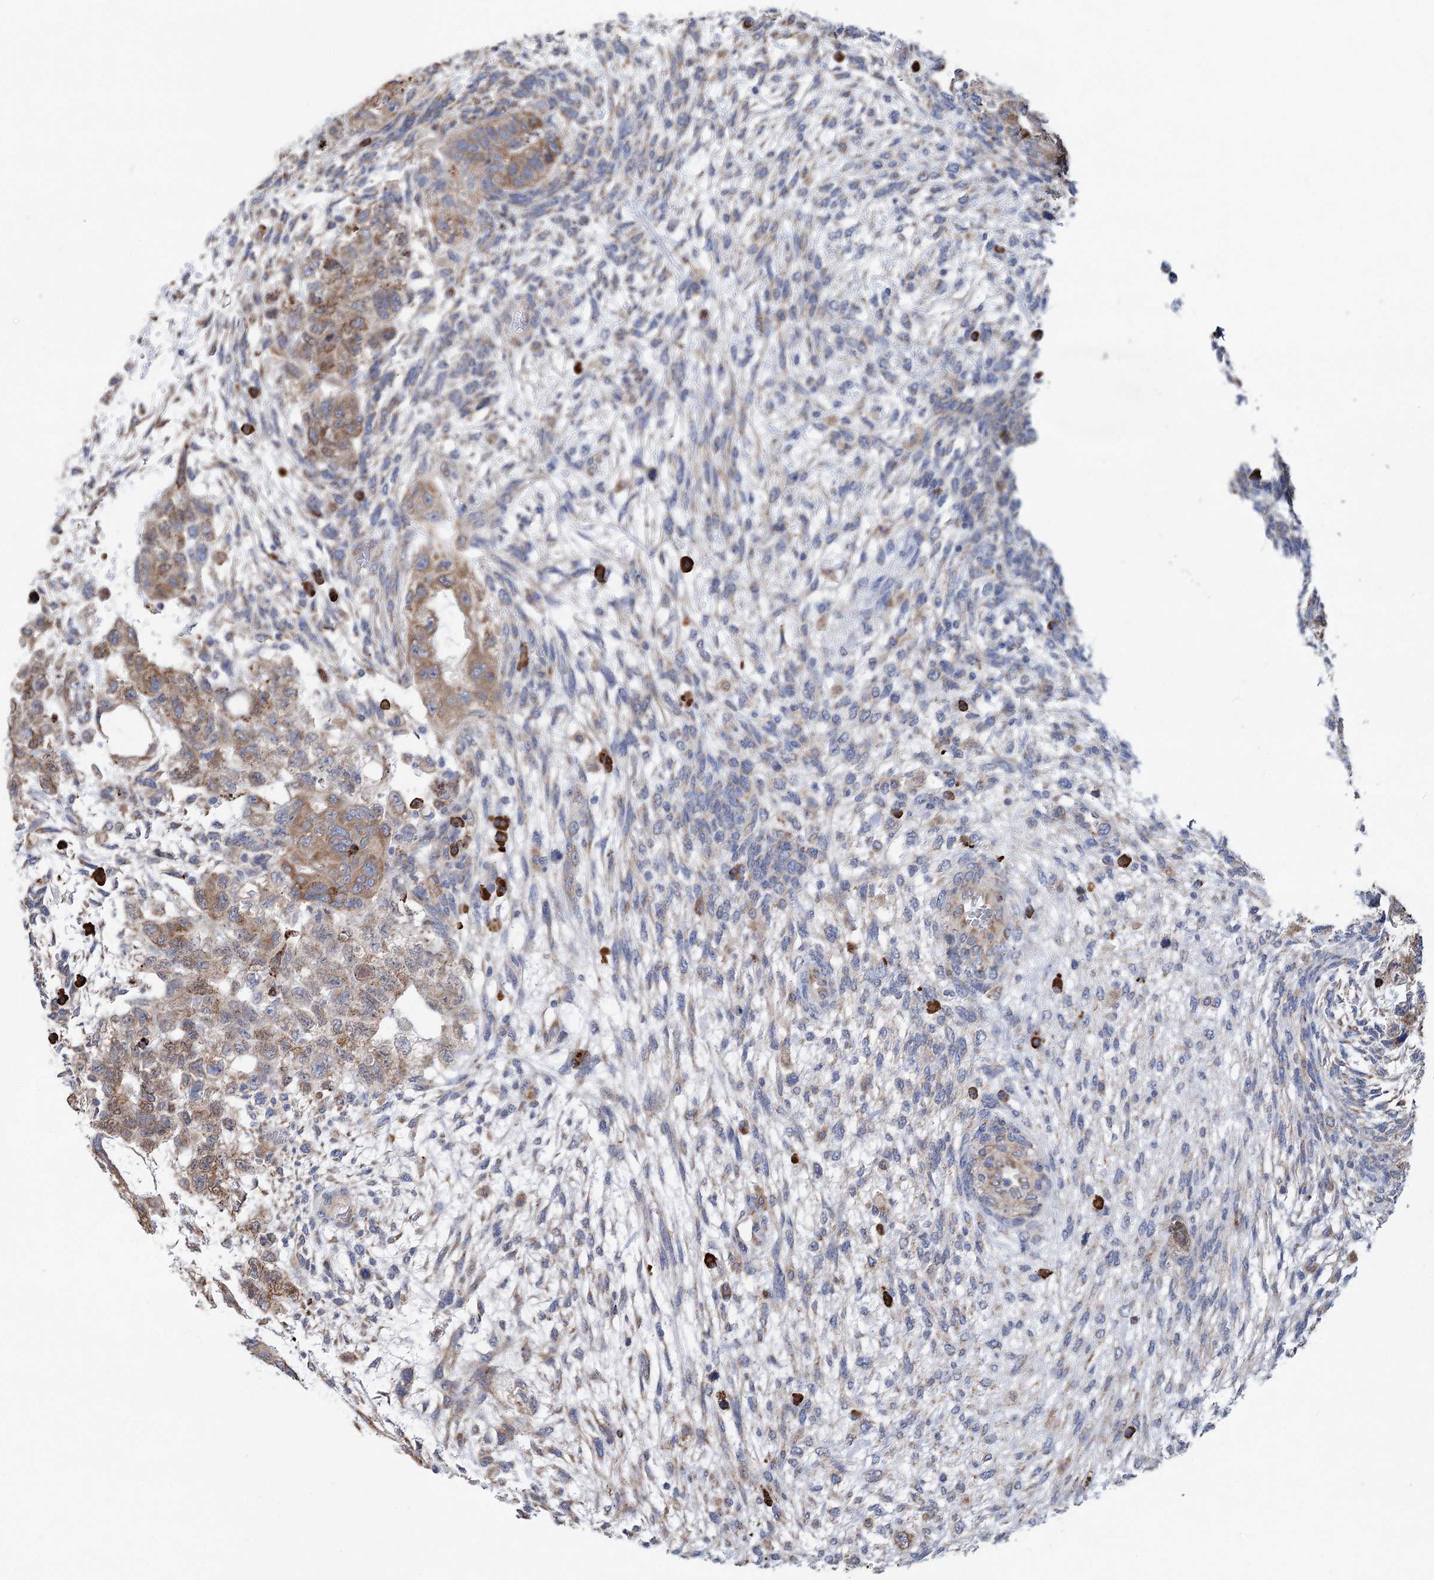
{"staining": {"intensity": "moderate", "quantity": ">75%", "location": "cytoplasmic/membranous"}, "tissue": "testis cancer", "cell_type": "Tumor cells", "image_type": "cancer", "snomed": [{"axis": "morphology", "description": "Normal tissue, NOS"}, {"axis": "morphology", "description": "Carcinoma, Embryonal, NOS"}, {"axis": "topography", "description": "Testis"}], "caption": "Testis cancer tissue reveals moderate cytoplasmic/membranous positivity in approximately >75% of tumor cells, visualized by immunohistochemistry. (DAB IHC, brown staining for protein, blue staining for nuclei).", "gene": "METTL24", "patient": {"sex": "male", "age": 36}}